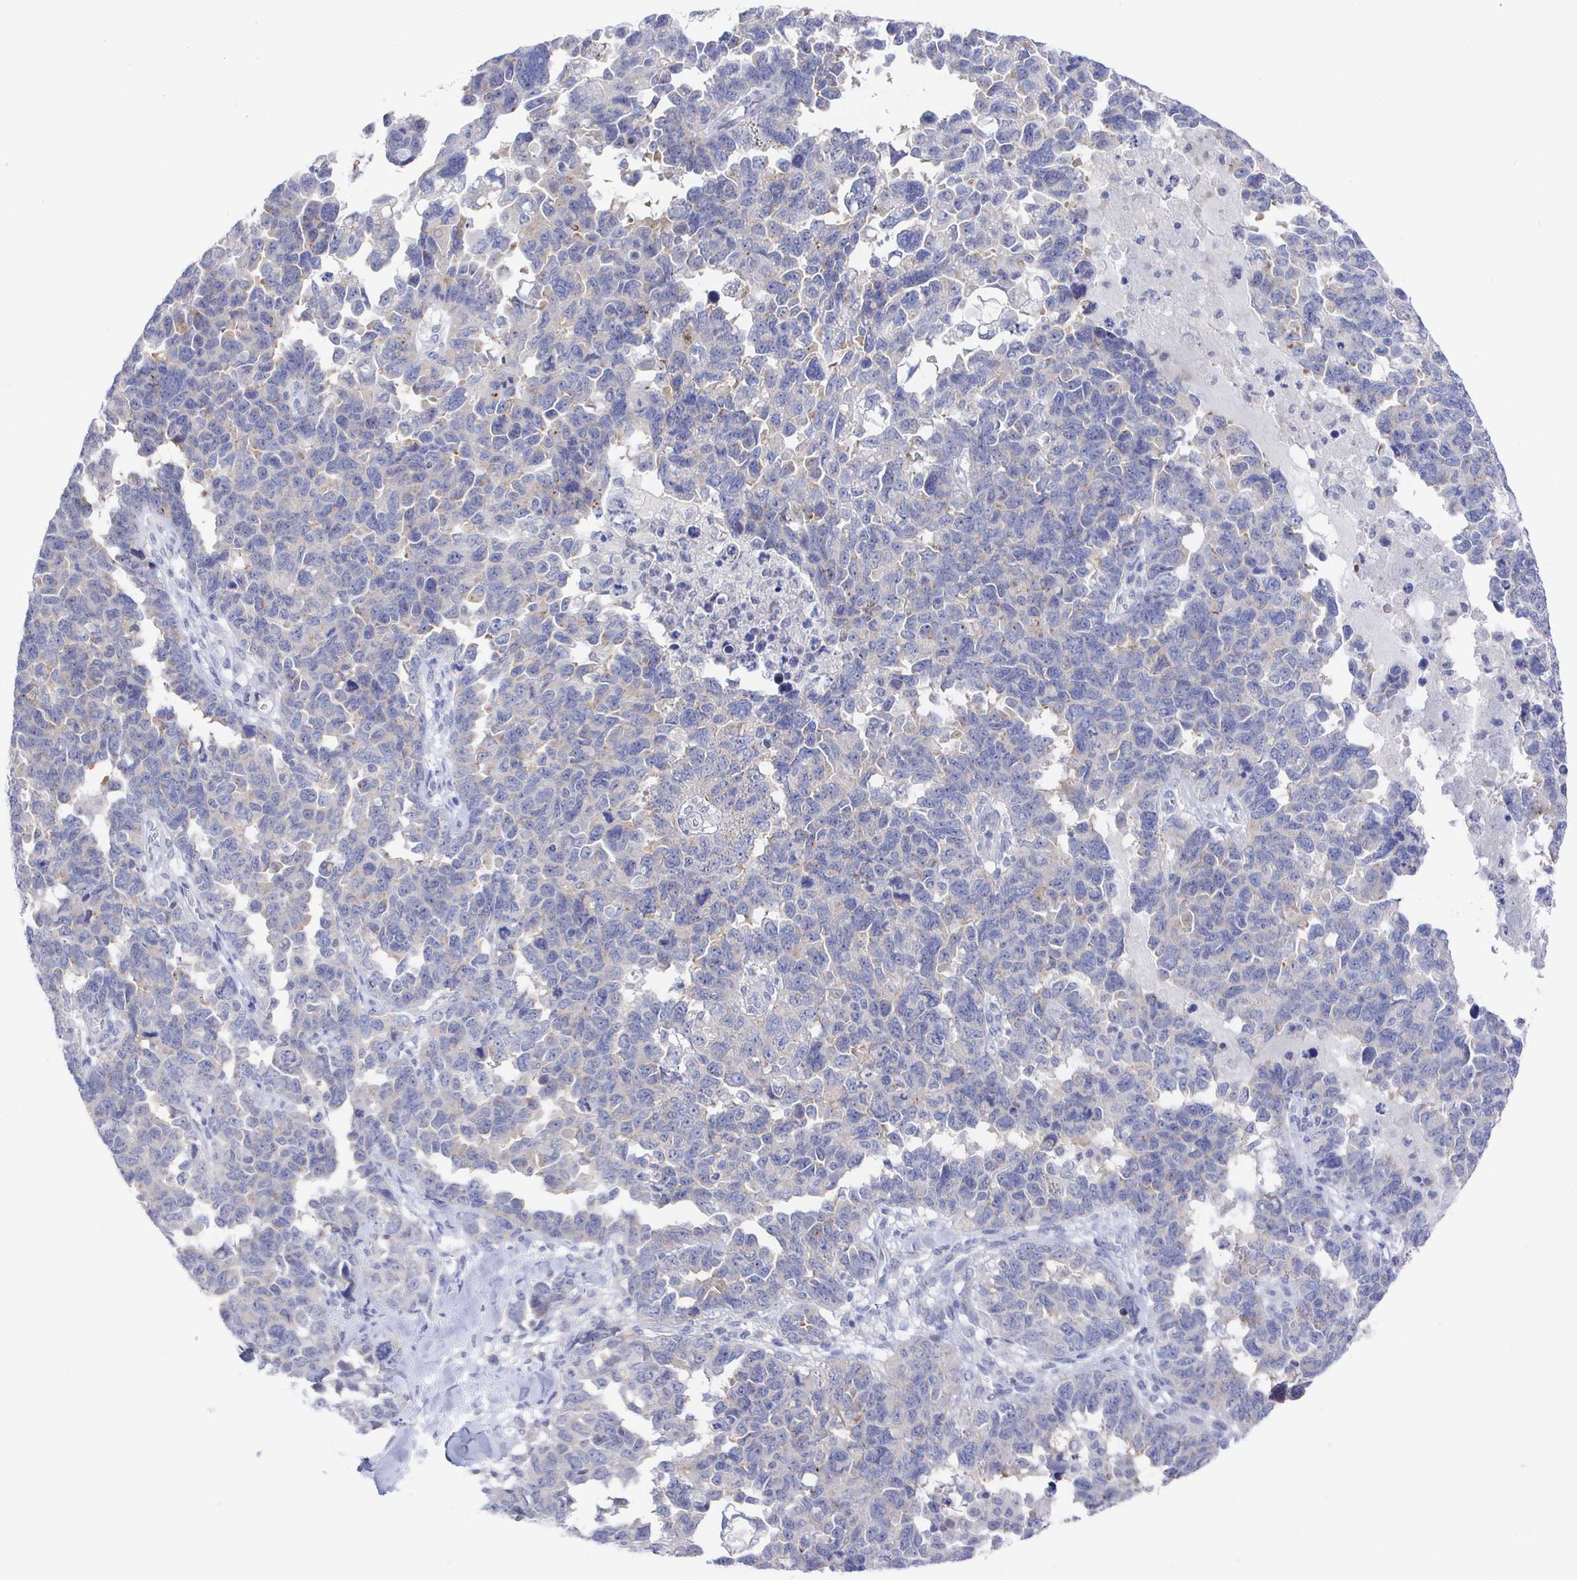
{"staining": {"intensity": "negative", "quantity": "none", "location": "none"}, "tissue": "ovarian cancer", "cell_type": "Tumor cells", "image_type": "cancer", "snomed": [{"axis": "morphology", "description": "Cystadenocarcinoma, serous, NOS"}, {"axis": "topography", "description": "Ovary"}], "caption": "Tumor cells are negative for brown protein staining in ovarian cancer (serous cystadenocarcinoma). (Stains: DAB immunohistochemistry with hematoxylin counter stain, Microscopy: brightfield microscopy at high magnification).", "gene": "LRRC23", "patient": {"sex": "female", "age": 69}}